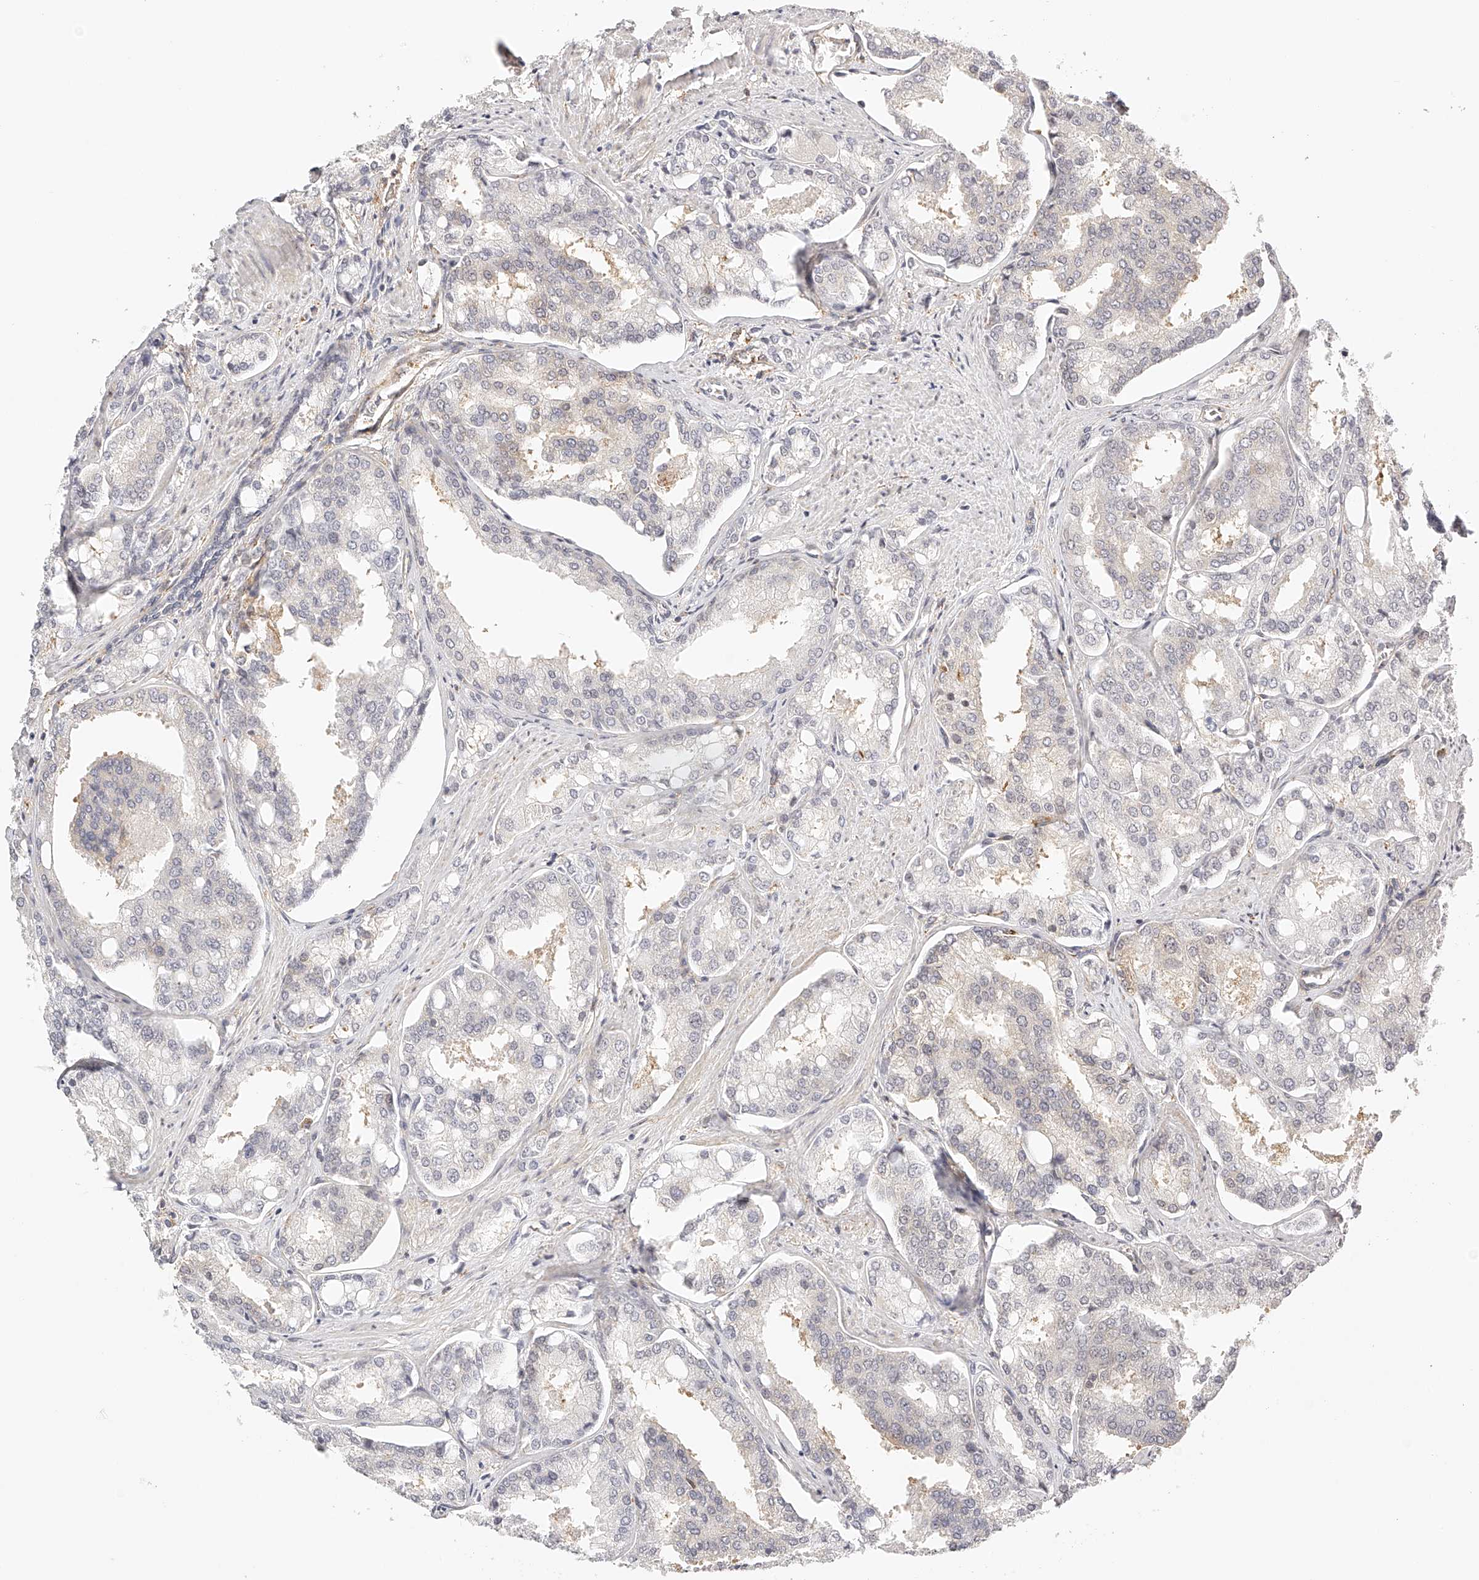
{"staining": {"intensity": "negative", "quantity": "none", "location": "none"}, "tissue": "prostate cancer", "cell_type": "Tumor cells", "image_type": "cancer", "snomed": [{"axis": "morphology", "description": "Adenocarcinoma, High grade"}, {"axis": "topography", "description": "Prostate"}], "caption": "DAB immunohistochemical staining of human prostate cancer exhibits no significant positivity in tumor cells.", "gene": "SYNC", "patient": {"sex": "male", "age": 50}}